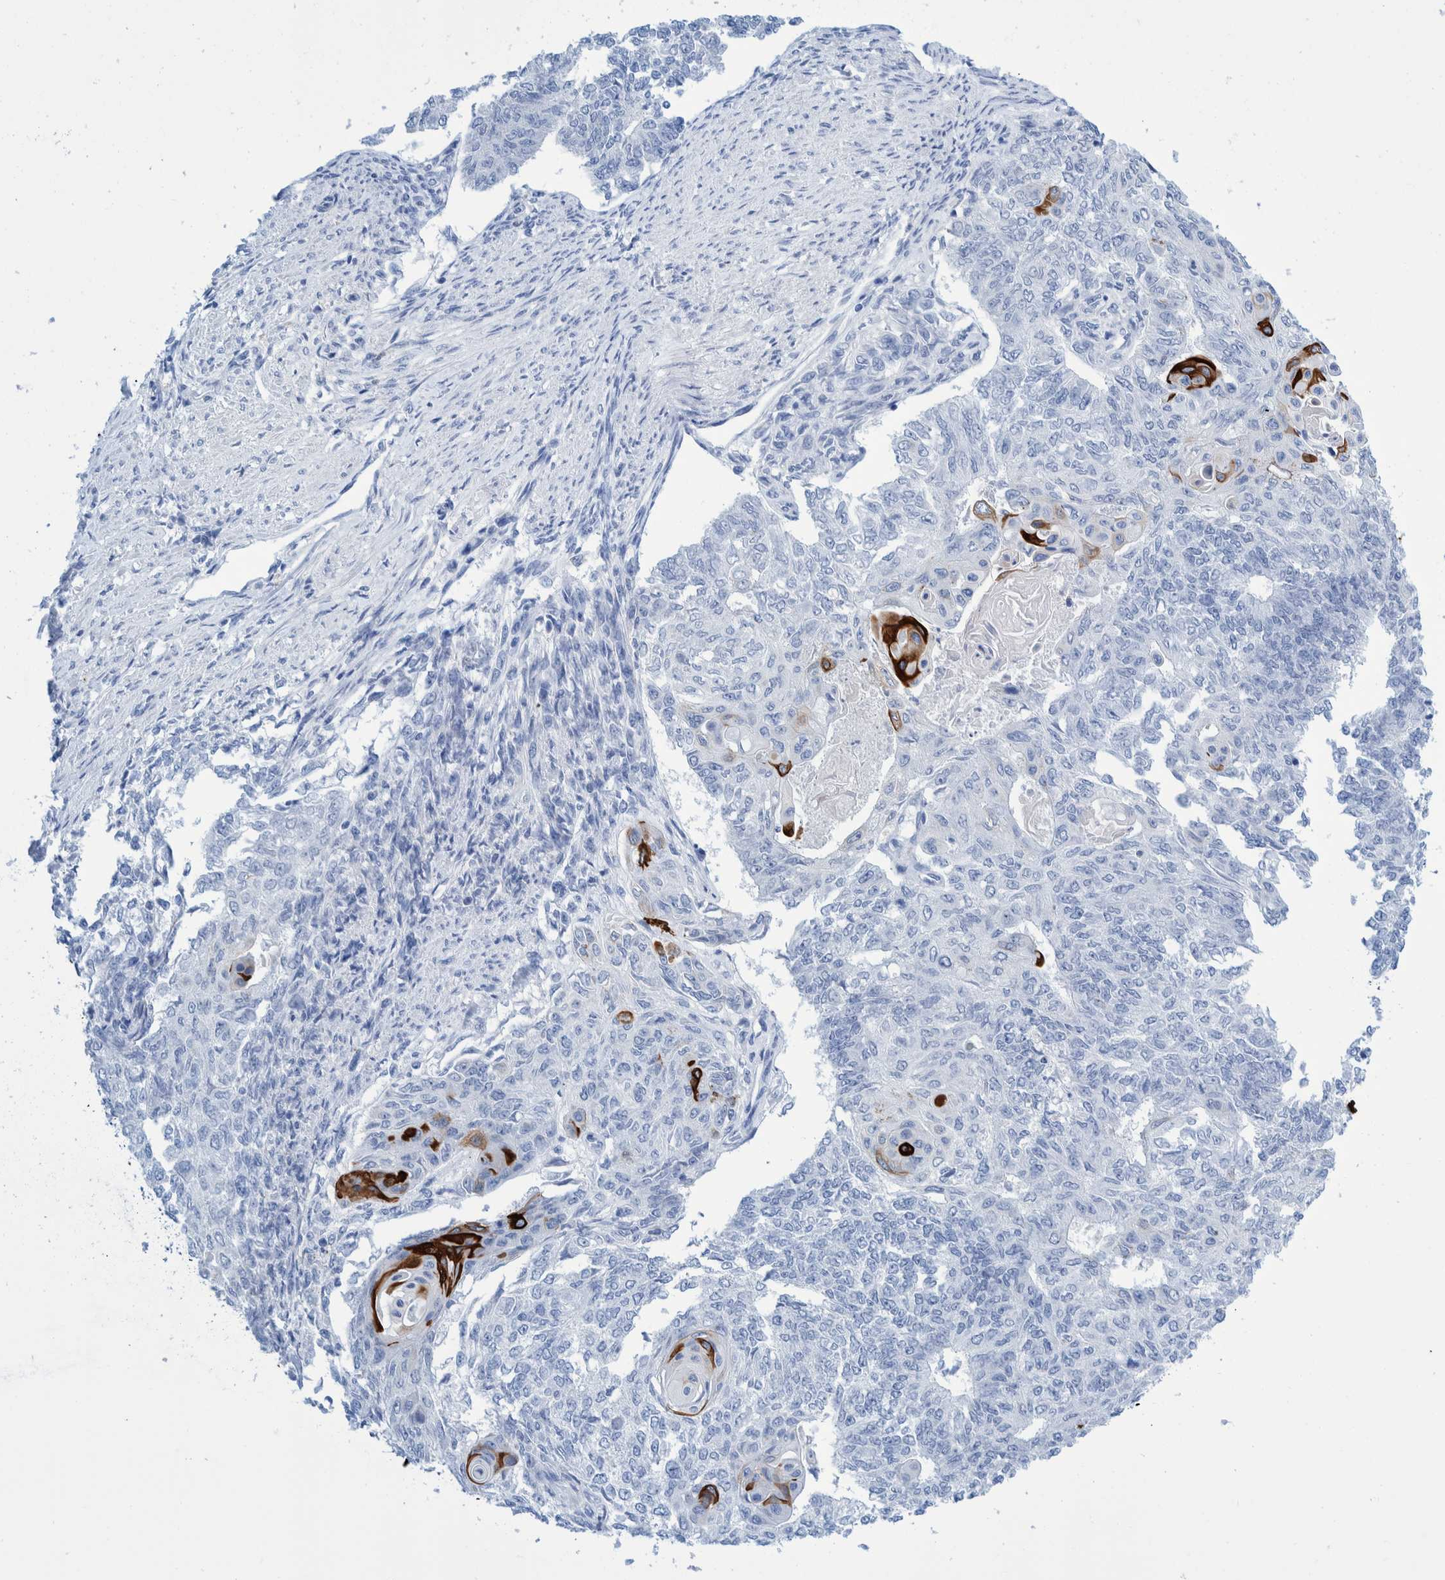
{"staining": {"intensity": "strong", "quantity": "<25%", "location": "cytoplasmic/membranous"}, "tissue": "endometrial cancer", "cell_type": "Tumor cells", "image_type": "cancer", "snomed": [{"axis": "morphology", "description": "Adenocarcinoma, NOS"}, {"axis": "topography", "description": "Endometrium"}], "caption": "Brown immunohistochemical staining in human endometrial cancer (adenocarcinoma) displays strong cytoplasmic/membranous positivity in approximately <25% of tumor cells. The protein of interest is shown in brown color, while the nuclei are stained blue.", "gene": "KRT14", "patient": {"sex": "female", "age": 32}}